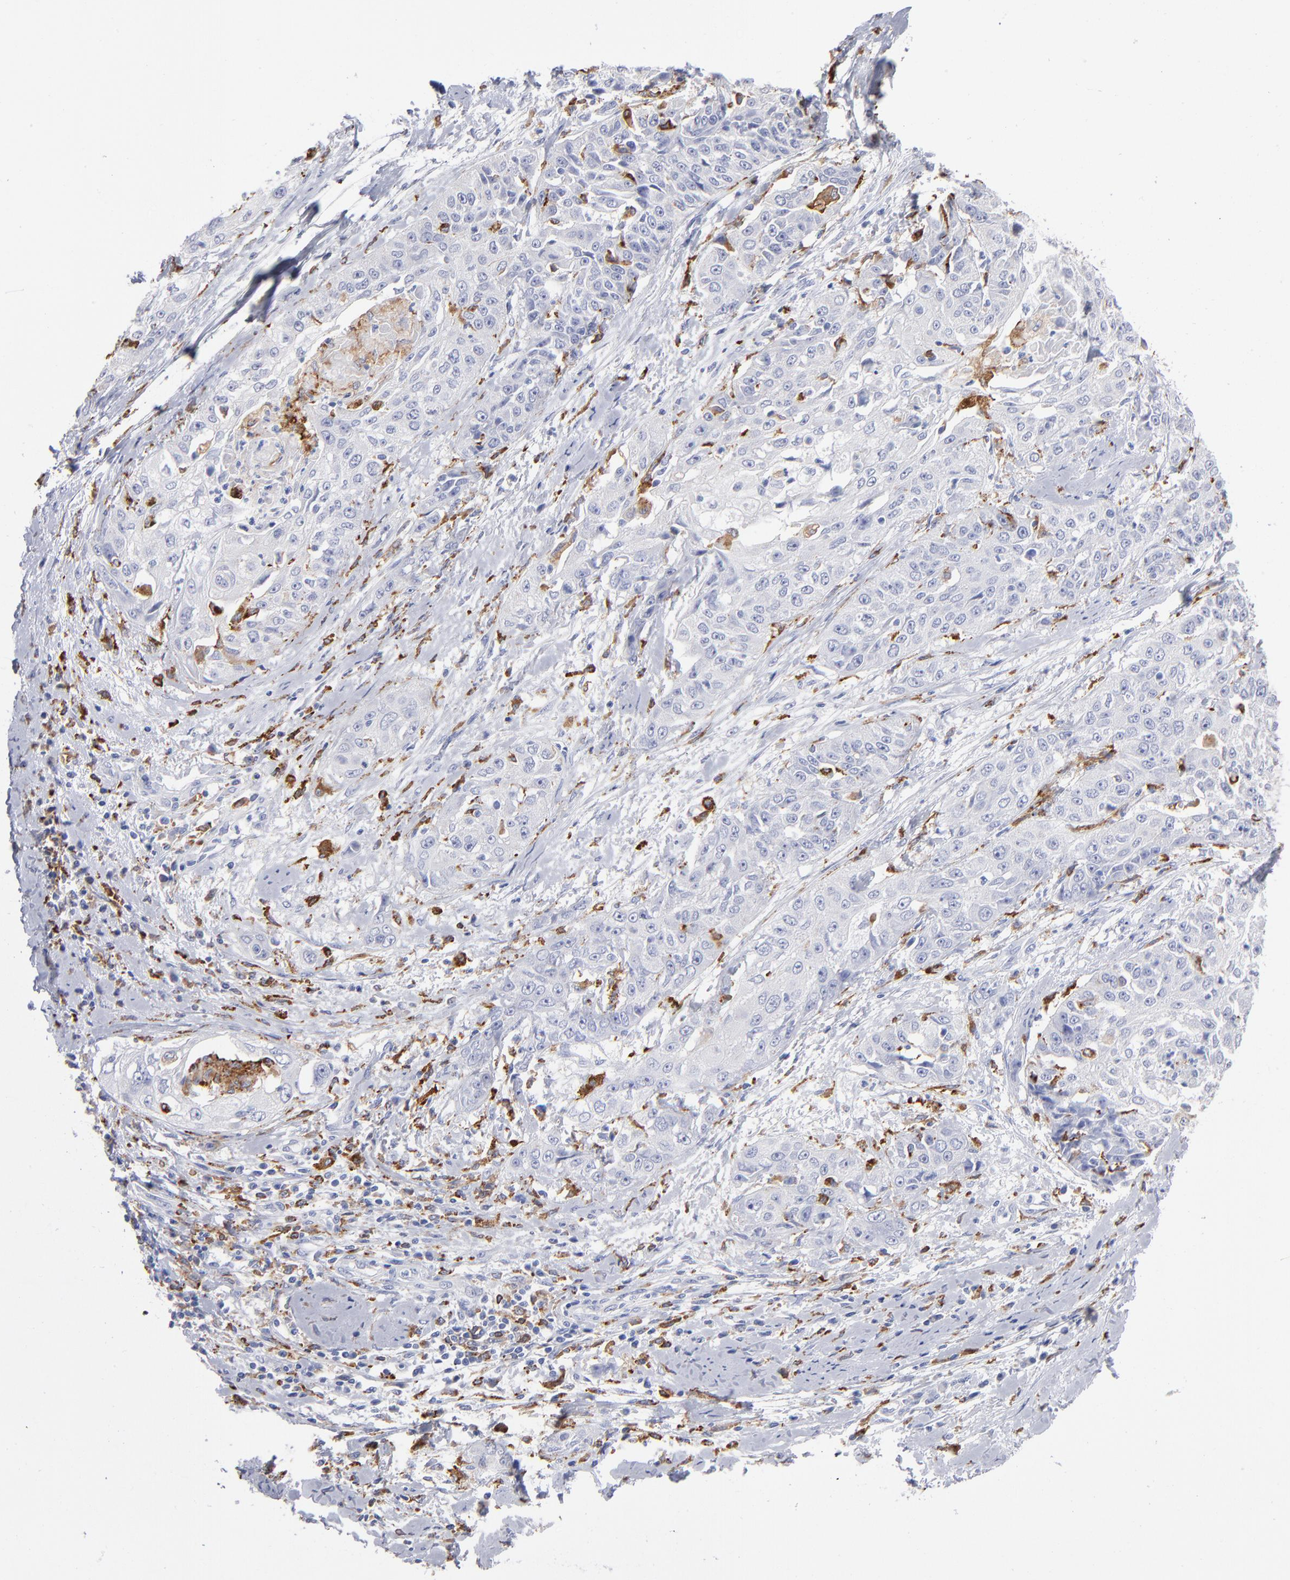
{"staining": {"intensity": "negative", "quantity": "none", "location": "none"}, "tissue": "cervical cancer", "cell_type": "Tumor cells", "image_type": "cancer", "snomed": [{"axis": "morphology", "description": "Squamous cell carcinoma, NOS"}, {"axis": "topography", "description": "Cervix"}], "caption": "DAB (3,3'-diaminobenzidine) immunohistochemical staining of cervical squamous cell carcinoma reveals no significant positivity in tumor cells. Nuclei are stained in blue.", "gene": "CD180", "patient": {"sex": "female", "age": 64}}